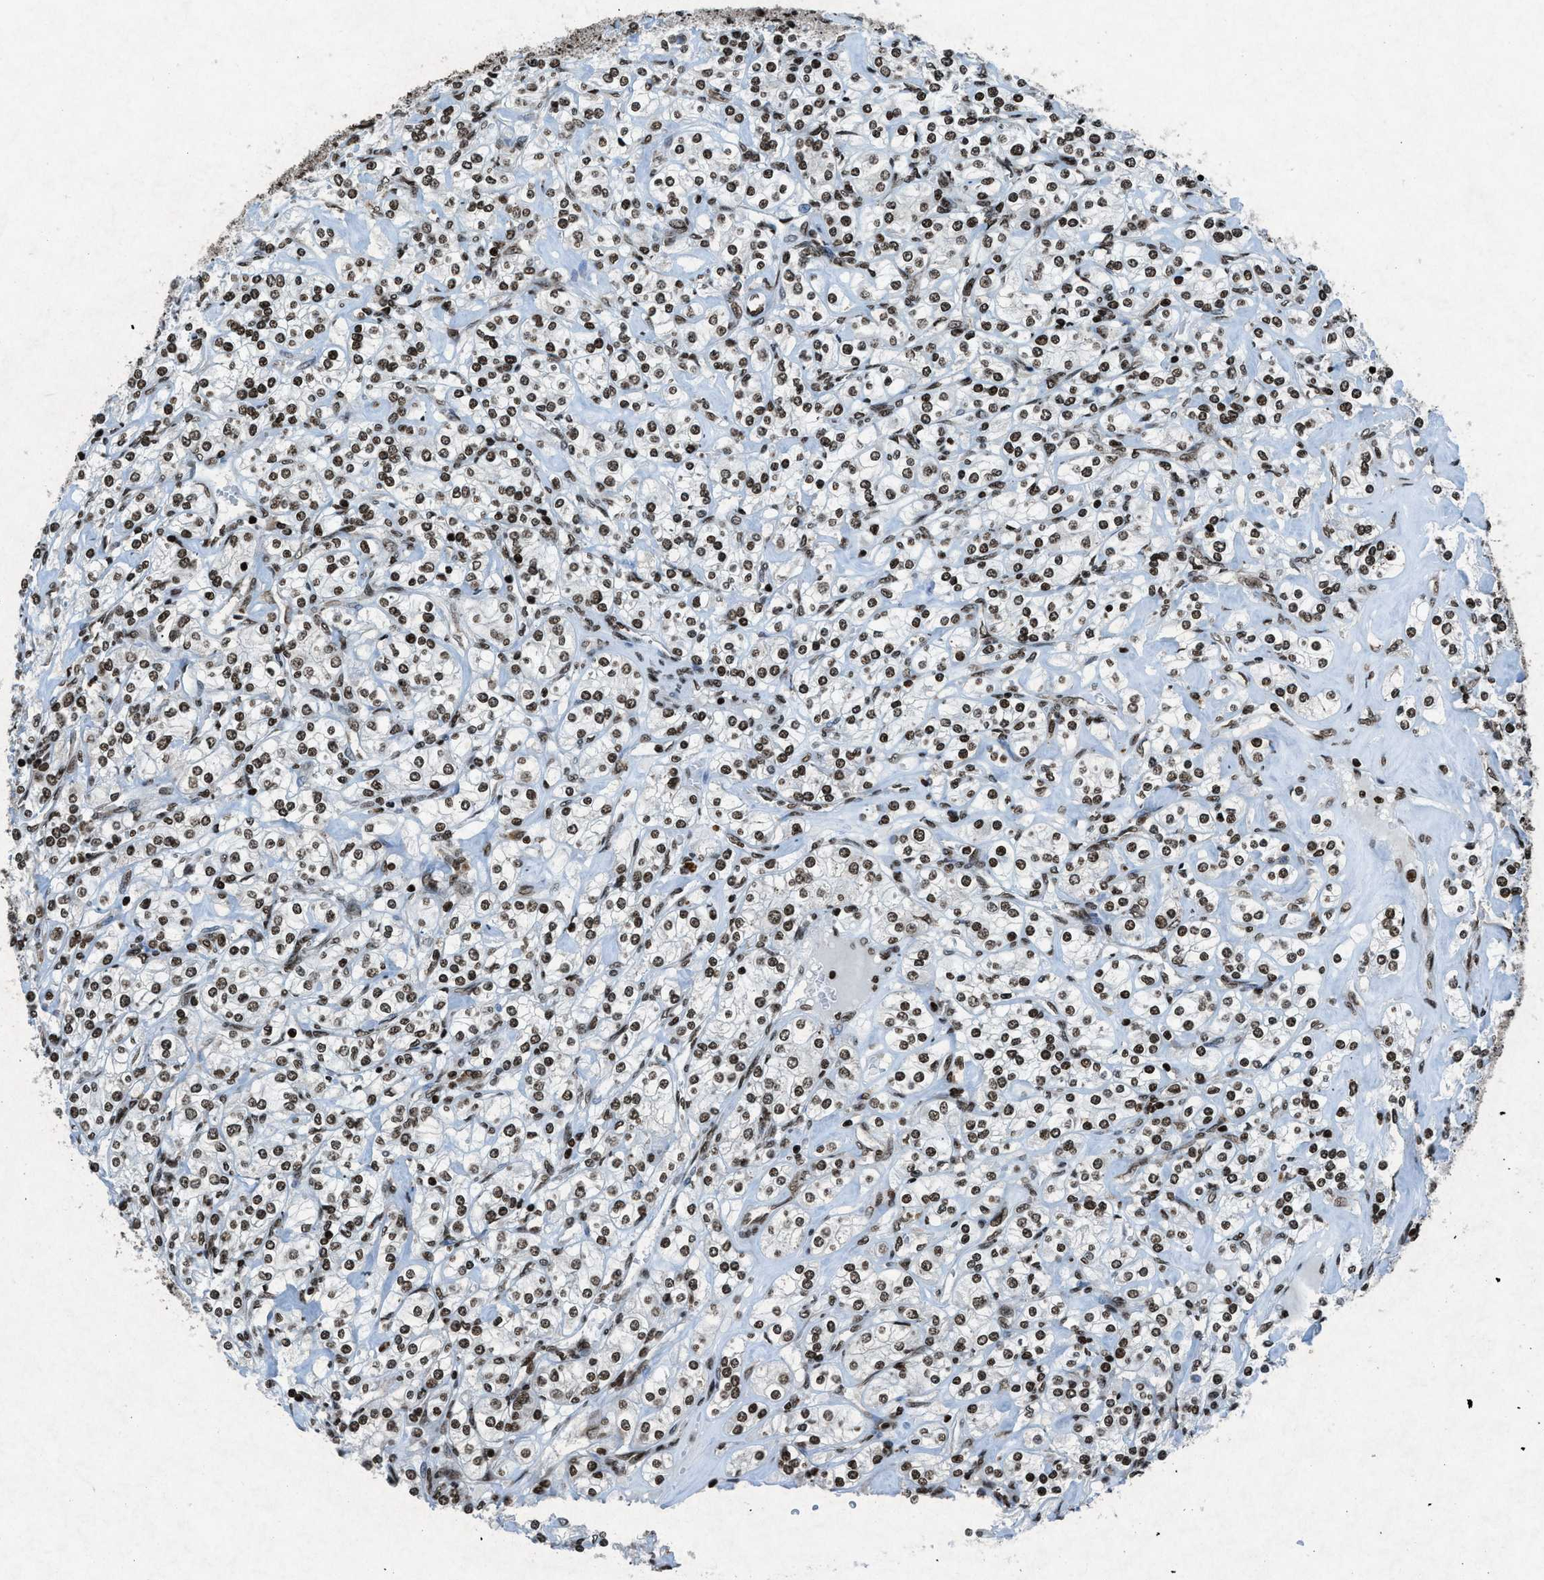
{"staining": {"intensity": "moderate", "quantity": ">75%", "location": "nuclear"}, "tissue": "renal cancer", "cell_type": "Tumor cells", "image_type": "cancer", "snomed": [{"axis": "morphology", "description": "Adenocarcinoma, NOS"}, {"axis": "topography", "description": "Kidney"}], "caption": "High-magnification brightfield microscopy of adenocarcinoma (renal) stained with DAB (3,3'-diaminobenzidine) (brown) and counterstained with hematoxylin (blue). tumor cells exhibit moderate nuclear expression is present in approximately>75% of cells.", "gene": "NXF1", "patient": {"sex": "male", "age": 77}}